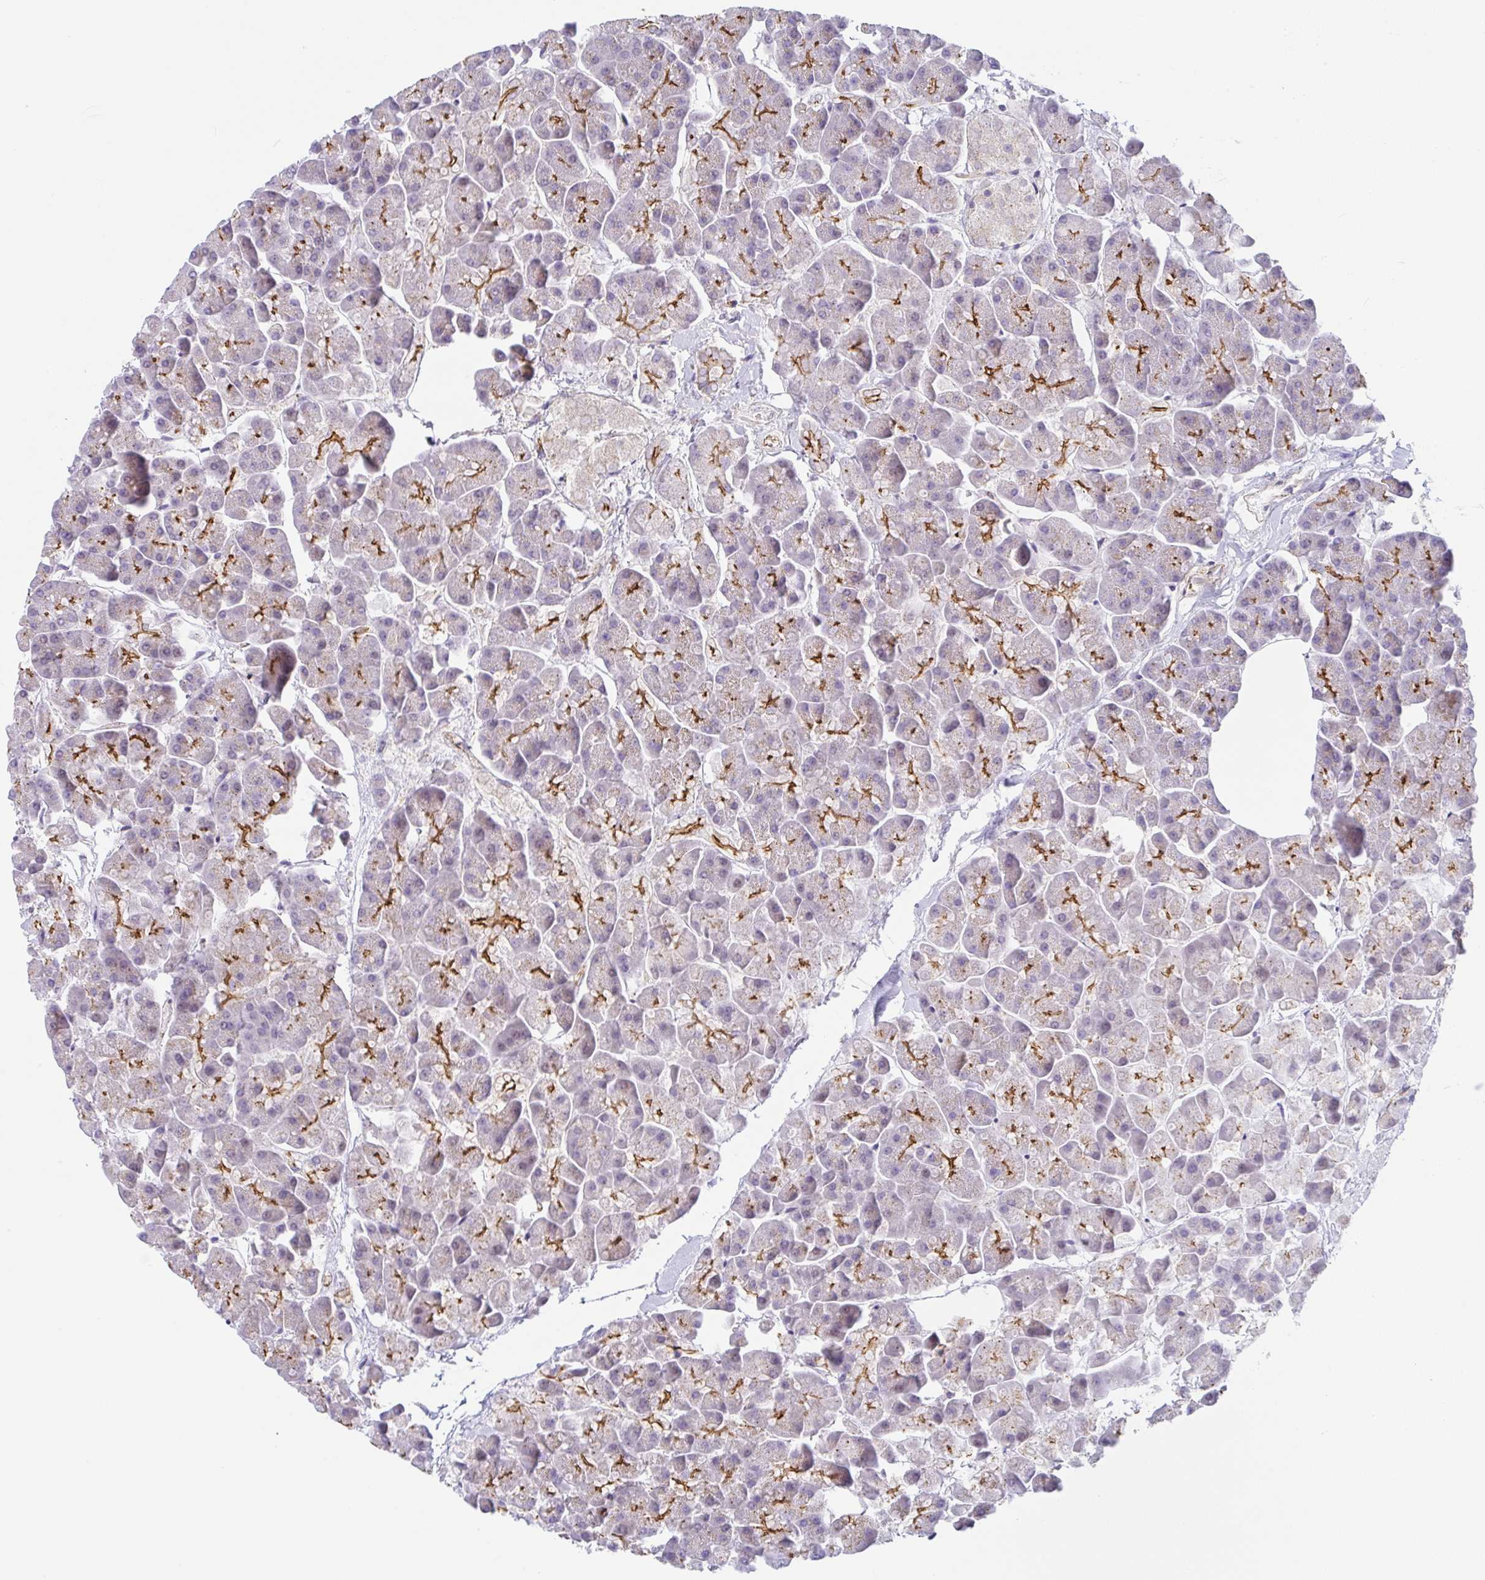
{"staining": {"intensity": "moderate", "quantity": "<25%", "location": "cytoplasmic/membranous"}, "tissue": "pancreas", "cell_type": "Exocrine glandular cells", "image_type": "normal", "snomed": [{"axis": "morphology", "description": "Normal tissue, NOS"}, {"axis": "topography", "description": "Pancreas"}, {"axis": "topography", "description": "Peripheral nerve tissue"}], "caption": "Exocrine glandular cells display low levels of moderate cytoplasmic/membranous staining in about <25% of cells in benign pancreas. (DAB (3,3'-diaminobenzidine) IHC with brightfield microscopy, high magnification).", "gene": "CGNL1", "patient": {"sex": "male", "age": 54}}